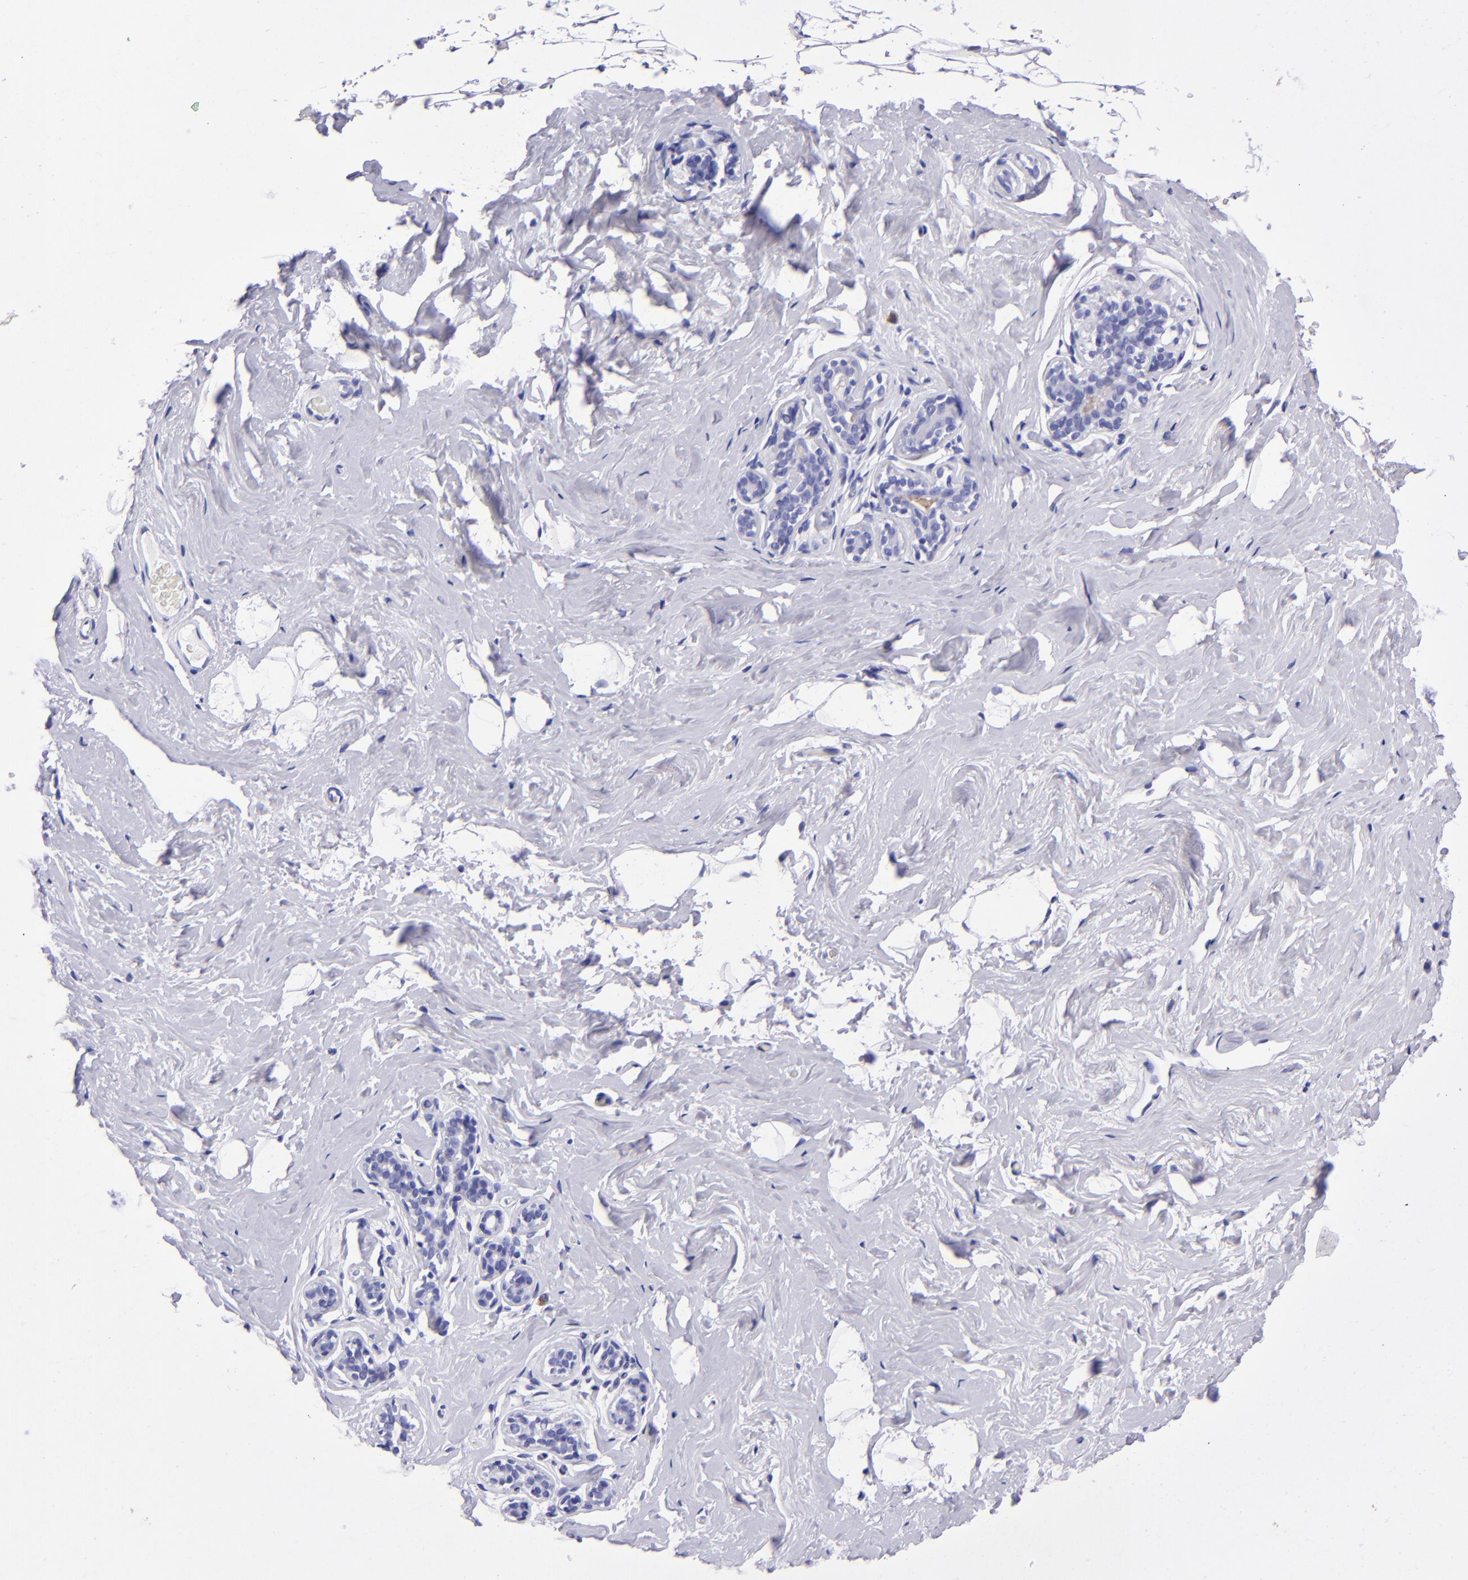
{"staining": {"intensity": "negative", "quantity": "none", "location": "none"}, "tissue": "breast", "cell_type": "Adipocytes", "image_type": "normal", "snomed": [{"axis": "morphology", "description": "Normal tissue, NOS"}, {"axis": "topography", "description": "Breast"}, {"axis": "topography", "description": "Soft tissue"}], "caption": "The photomicrograph shows no significant positivity in adipocytes of breast. (DAB immunohistochemistry, high magnification).", "gene": "TYRP1", "patient": {"sex": "female", "age": 75}}